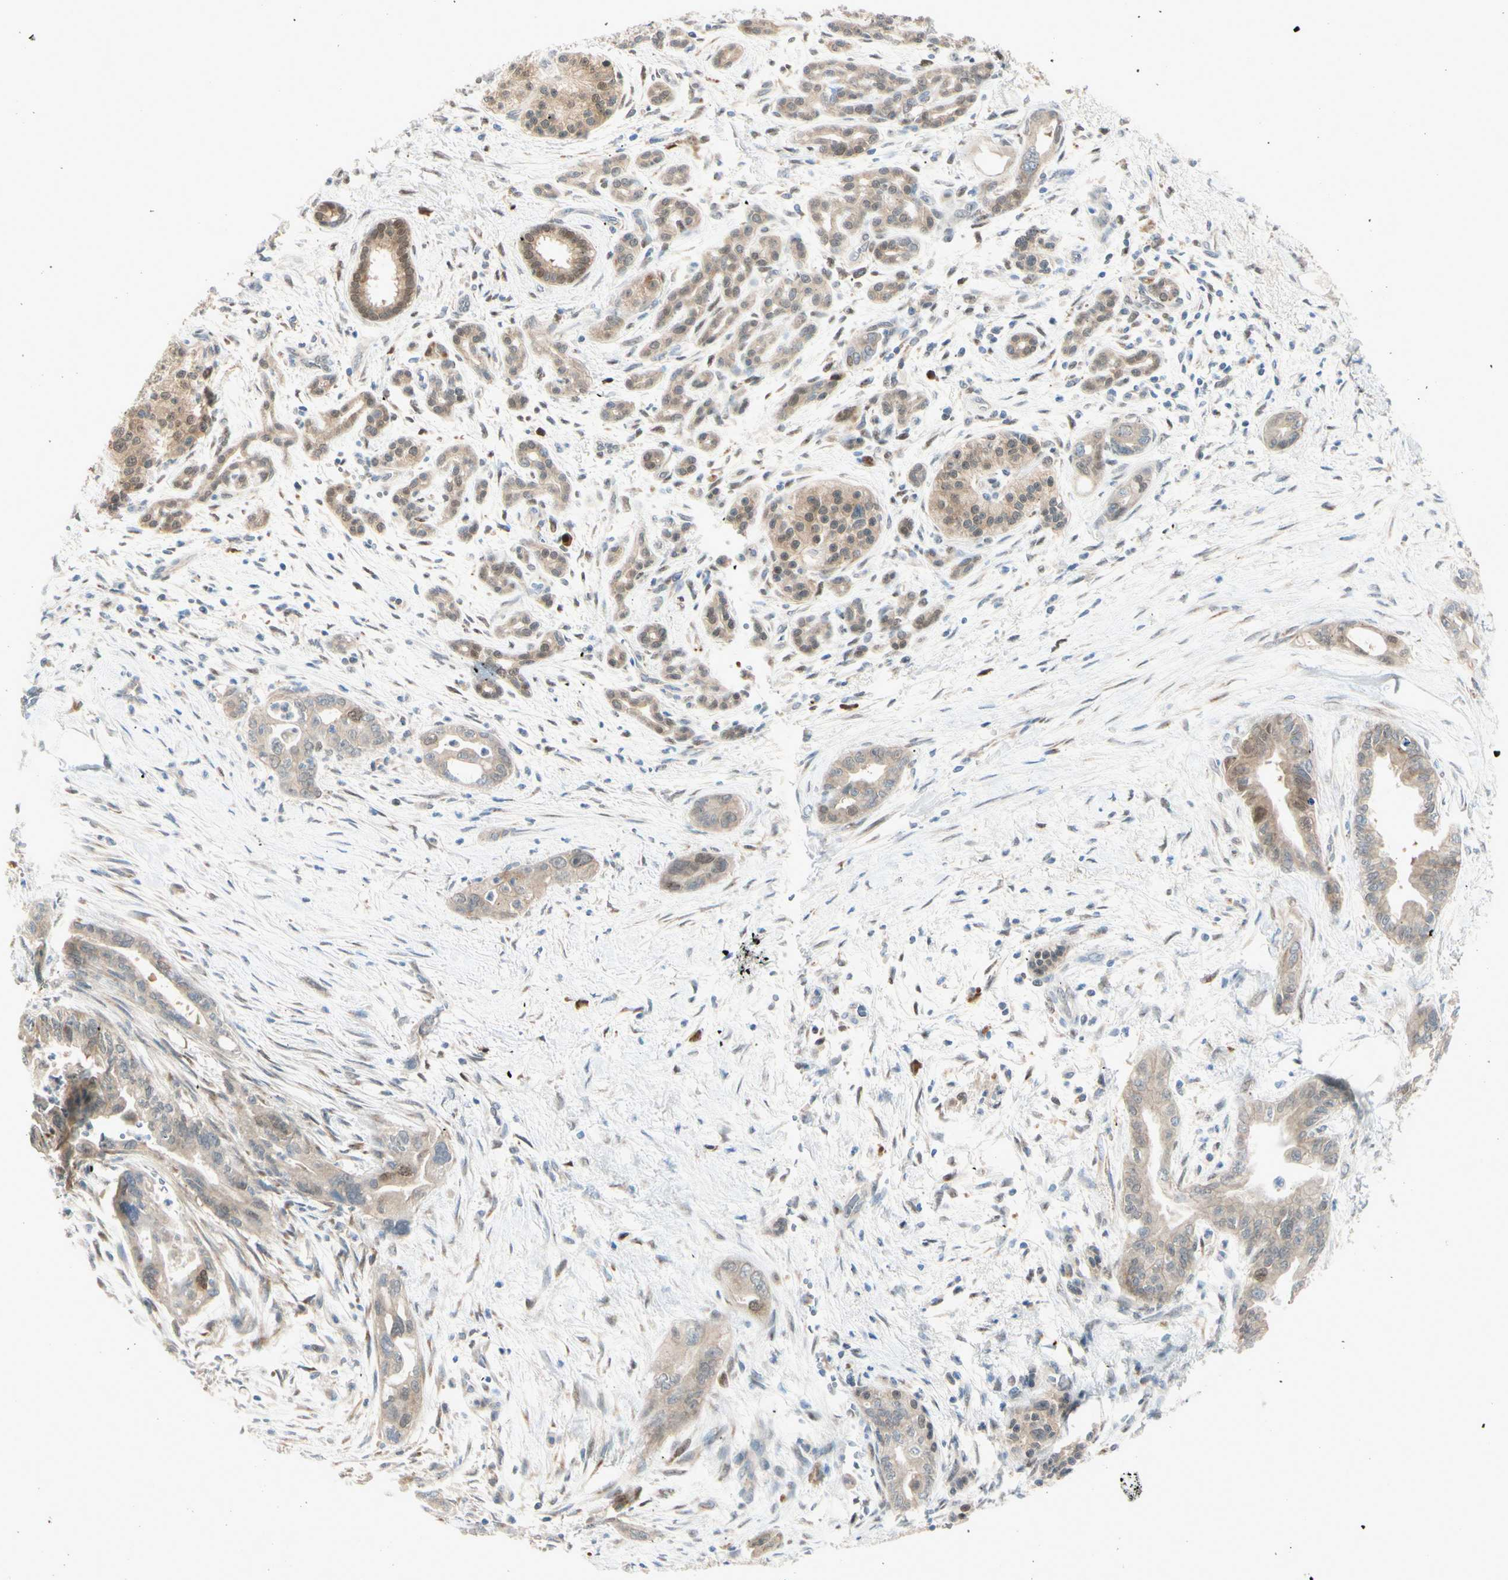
{"staining": {"intensity": "weak", "quantity": ">75%", "location": "cytoplasmic/membranous,nuclear"}, "tissue": "pancreatic cancer", "cell_type": "Tumor cells", "image_type": "cancer", "snomed": [{"axis": "morphology", "description": "Adenocarcinoma, NOS"}, {"axis": "topography", "description": "Pancreas"}], "caption": "Pancreatic adenocarcinoma was stained to show a protein in brown. There is low levels of weak cytoplasmic/membranous and nuclear positivity in about >75% of tumor cells.", "gene": "PTTG1", "patient": {"sex": "male", "age": 70}}